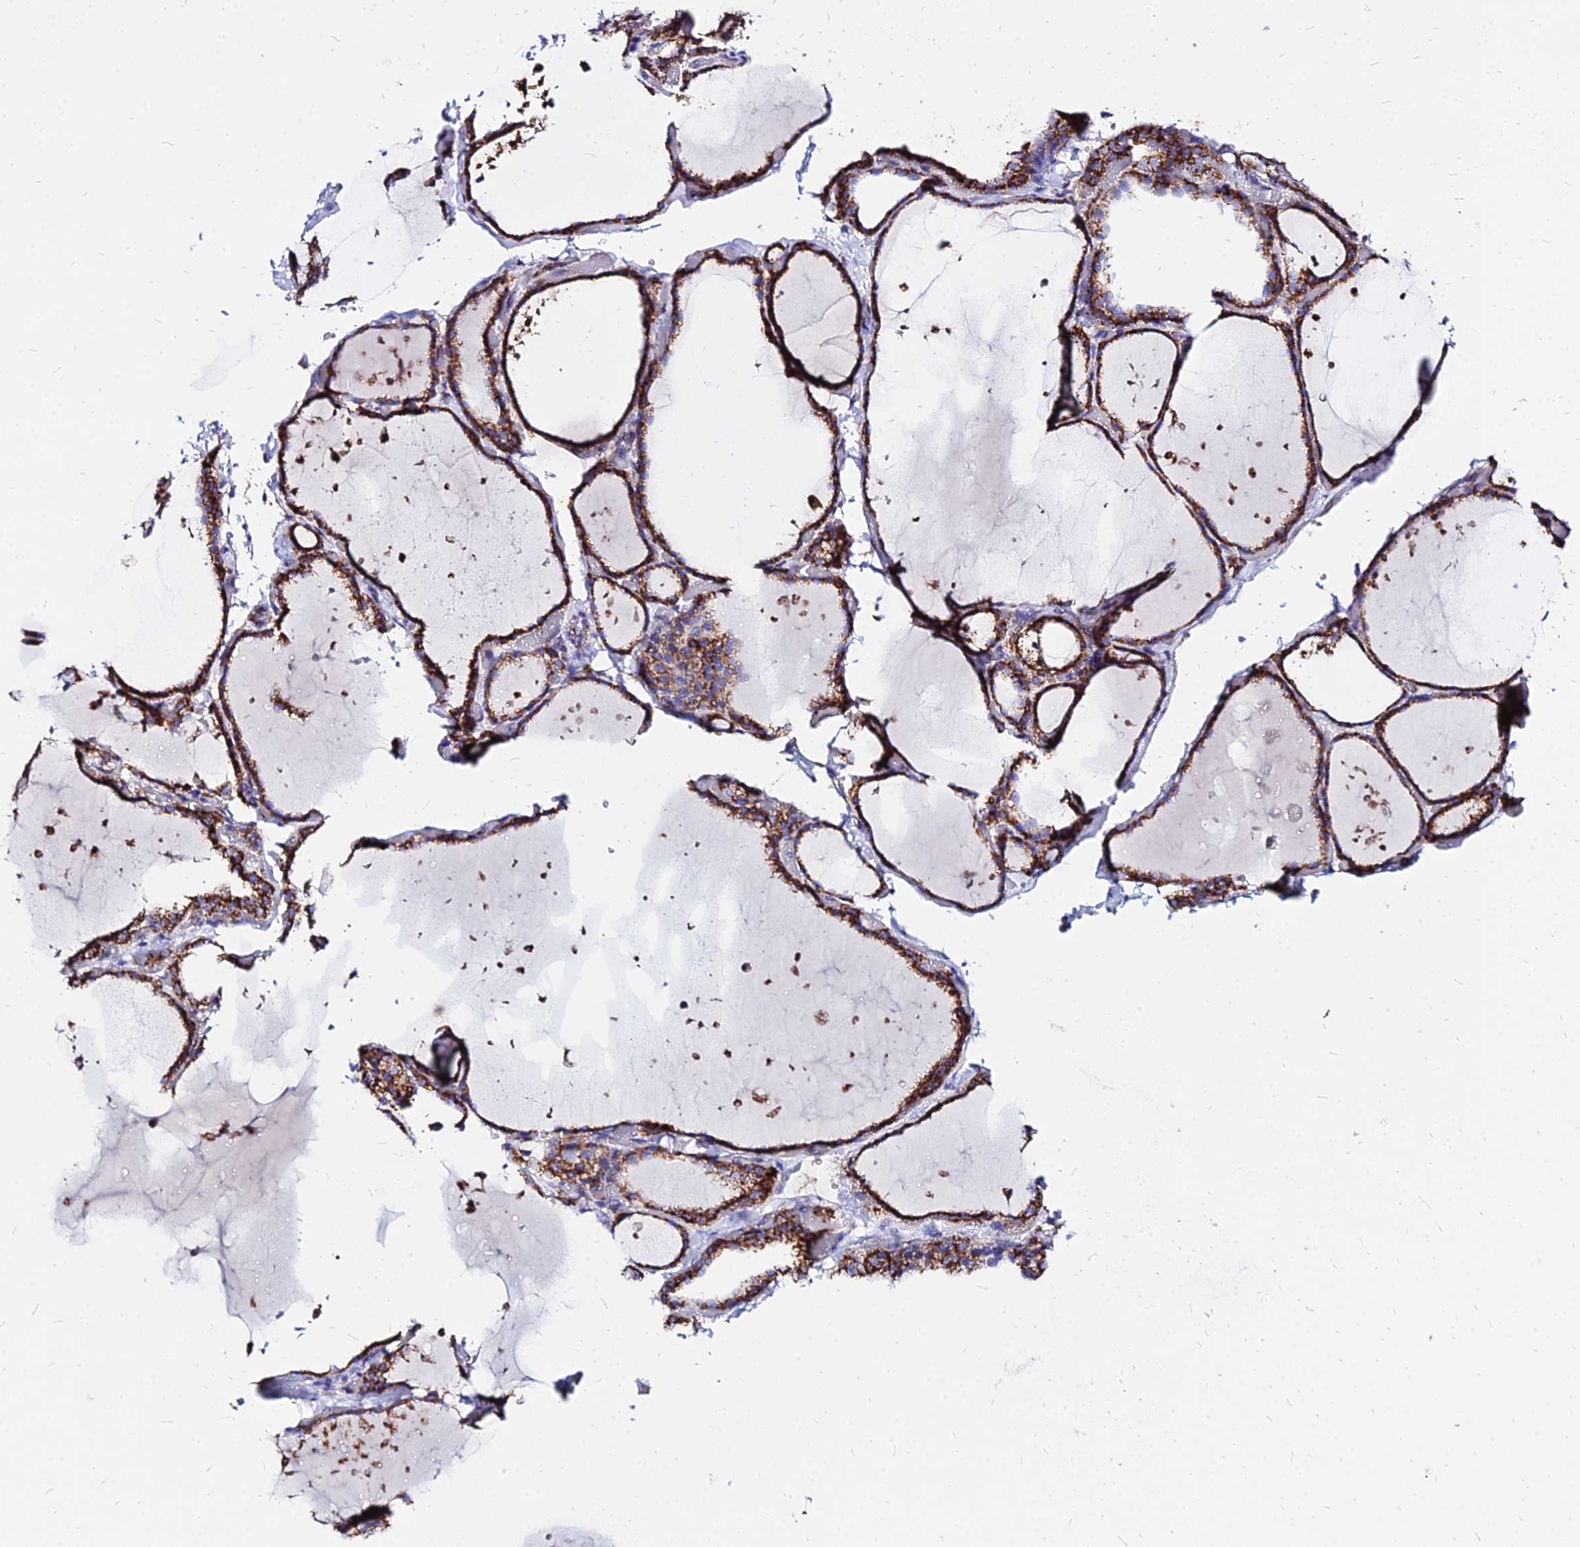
{"staining": {"intensity": "strong", "quantity": ">75%", "location": "cytoplasmic/membranous"}, "tissue": "thyroid gland", "cell_type": "Glandular cells", "image_type": "normal", "snomed": [{"axis": "morphology", "description": "Normal tissue, NOS"}, {"axis": "topography", "description": "Thyroid gland"}], "caption": "Immunohistochemical staining of benign human thyroid gland demonstrates strong cytoplasmic/membranous protein positivity in about >75% of glandular cells.", "gene": "DLD", "patient": {"sex": "female", "age": 44}}